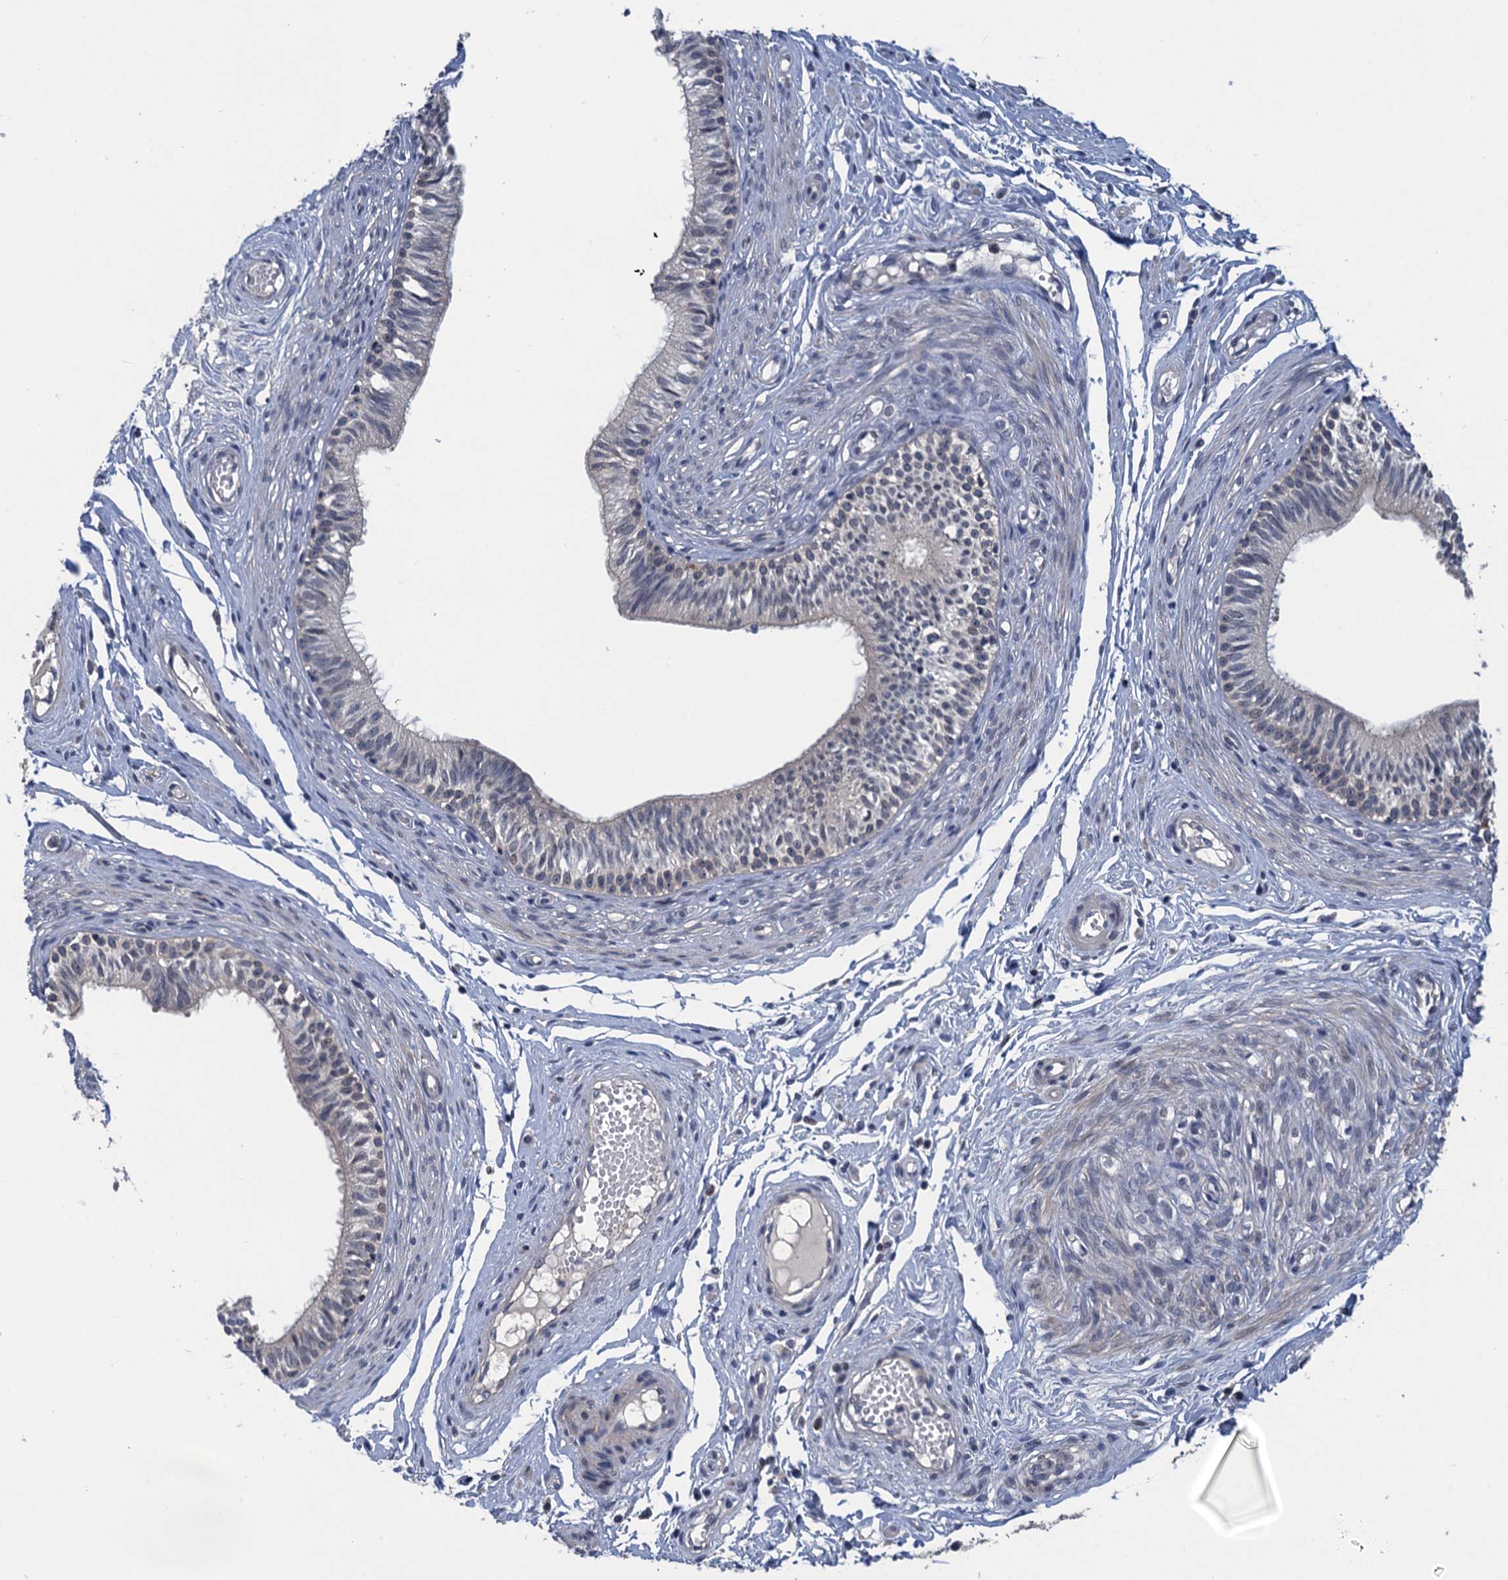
{"staining": {"intensity": "negative", "quantity": "none", "location": "none"}, "tissue": "epididymis", "cell_type": "Glandular cells", "image_type": "normal", "snomed": [{"axis": "morphology", "description": "Normal tissue, NOS"}, {"axis": "topography", "description": "Epididymis, spermatic cord, NOS"}], "caption": "Immunohistochemical staining of unremarkable human epididymis reveals no significant positivity in glandular cells. (DAB IHC with hematoxylin counter stain).", "gene": "MRFAP1", "patient": {"sex": "male", "age": 22}}